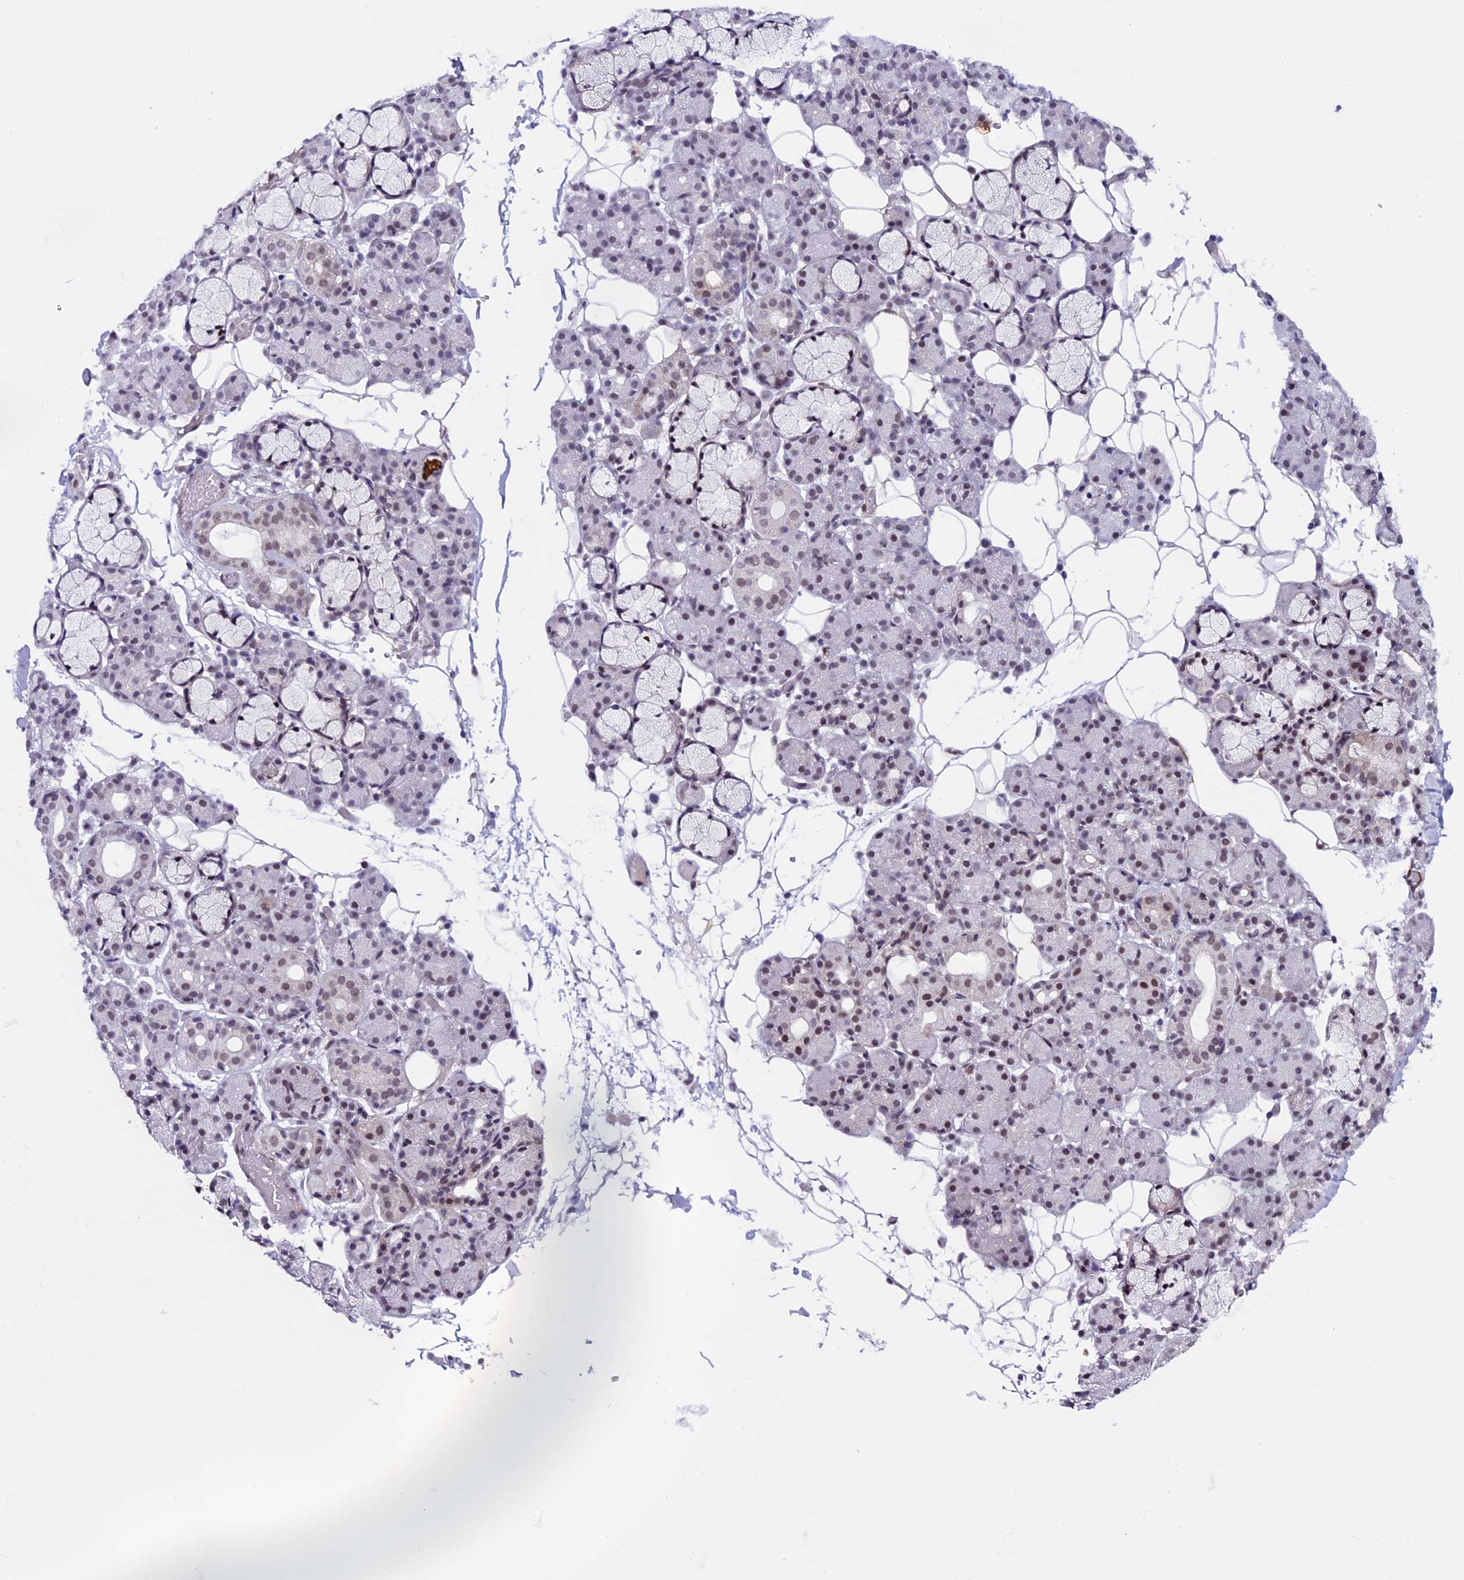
{"staining": {"intensity": "weak", "quantity": "<25%", "location": "nuclear"}, "tissue": "salivary gland", "cell_type": "Glandular cells", "image_type": "normal", "snomed": [{"axis": "morphology", "description": "Normal tissue, NOS"}, {"axis": "topography", "description": "Salivary gland"}], "caption": "A micrograph of human salivary gland is negative for staining in glandular cells.", "gene": "MPHOSPH8", "patient": {"sex": "male", "age": 63}}